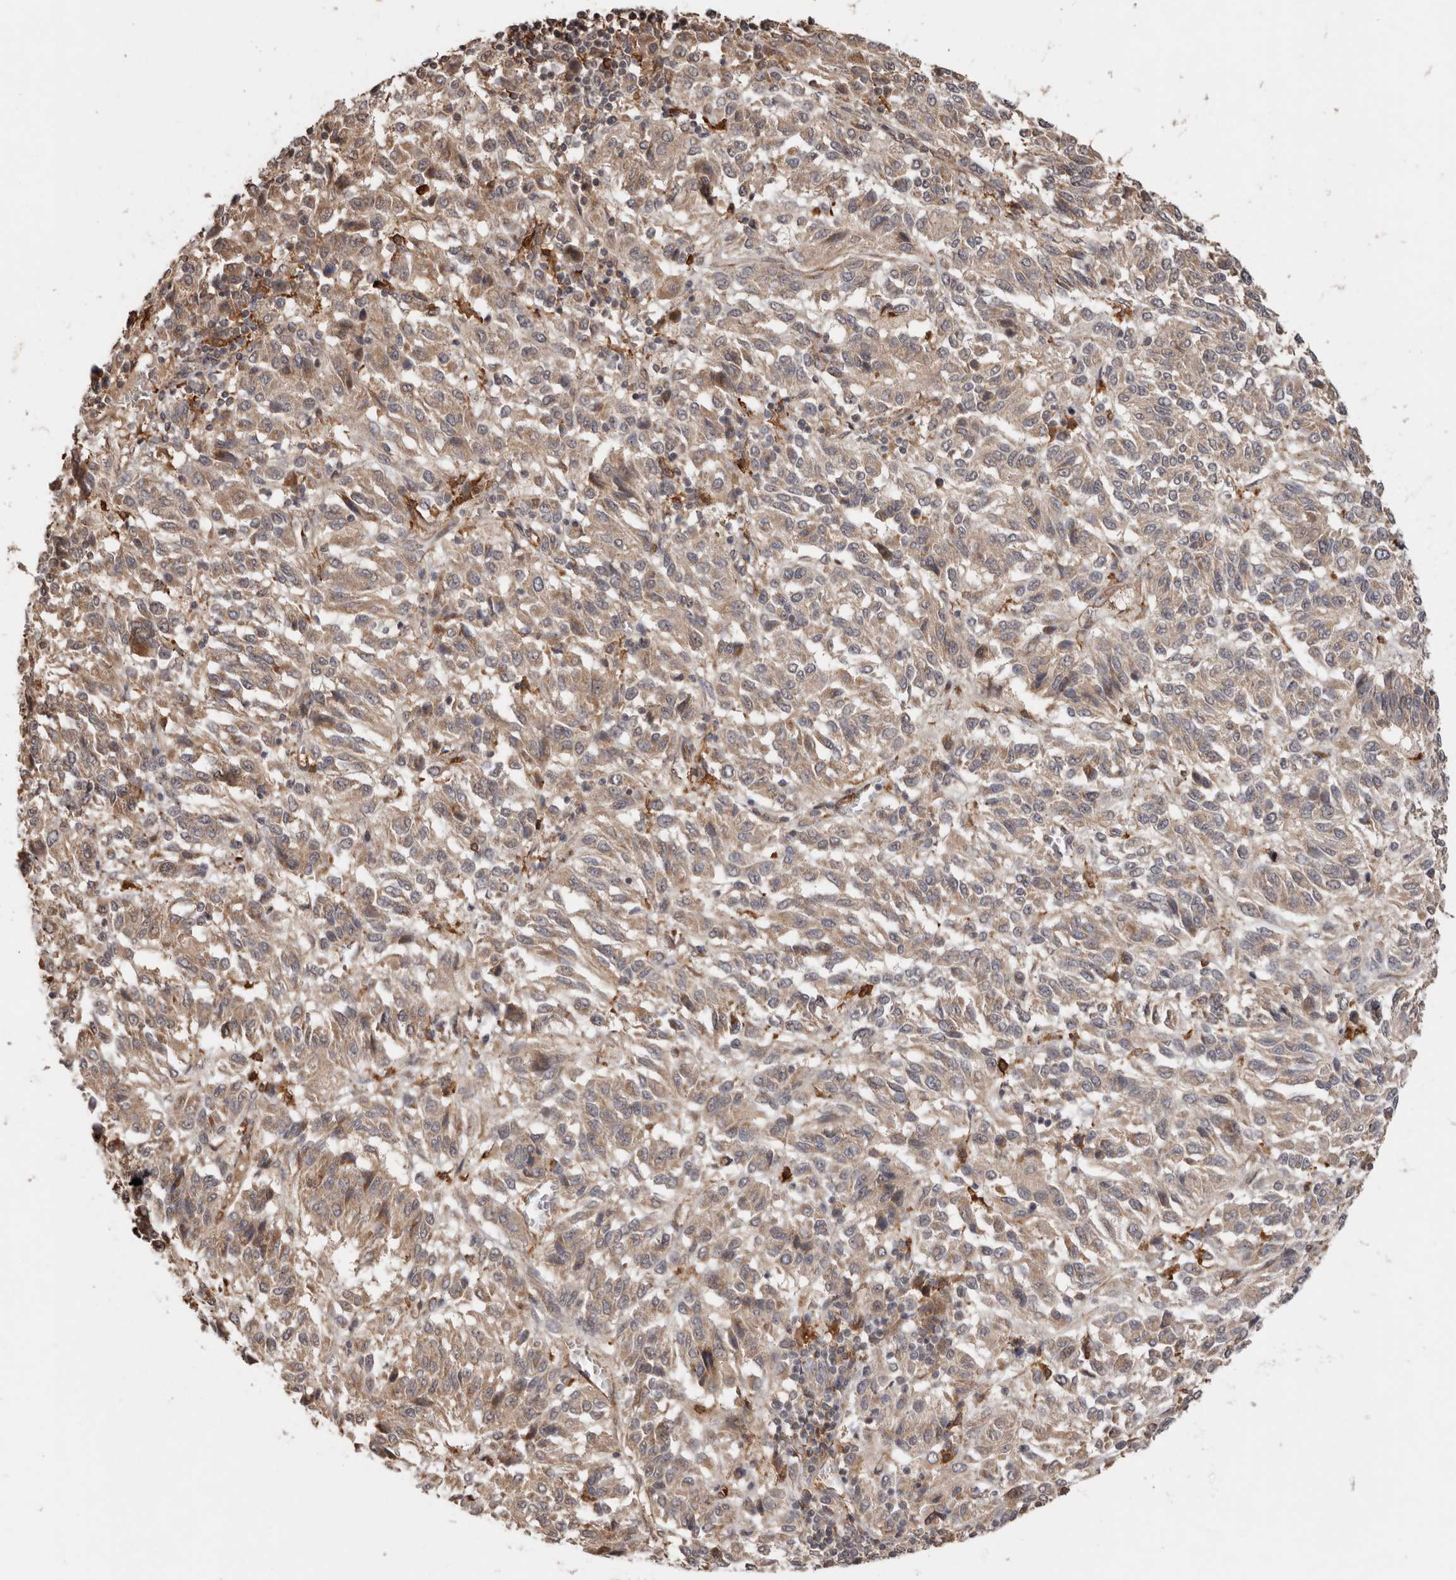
{"staining": {"intensity": "moderate", "quantity": ">75%", "location": "cytoplasmic/membranous"}, "tissue": "melanoma", "cell_type": "Tumor cells", "image_type": "cancer", "snomed": [{"axis": "morphology", "description": "Malignant melanoma, Metastatic site"}, {"axis": "topography", "description": "Lung"}], "caption": "Moderate cytoplasmic/membranous expression is seen in approximately >75% of tumor cells in malignant melanoma (metastatic site). The protein of interest is shown in brown color, while the nuclei are stained blue.", "gene": "RSPO2", "patient": {"sex": "male", "age": 64}}